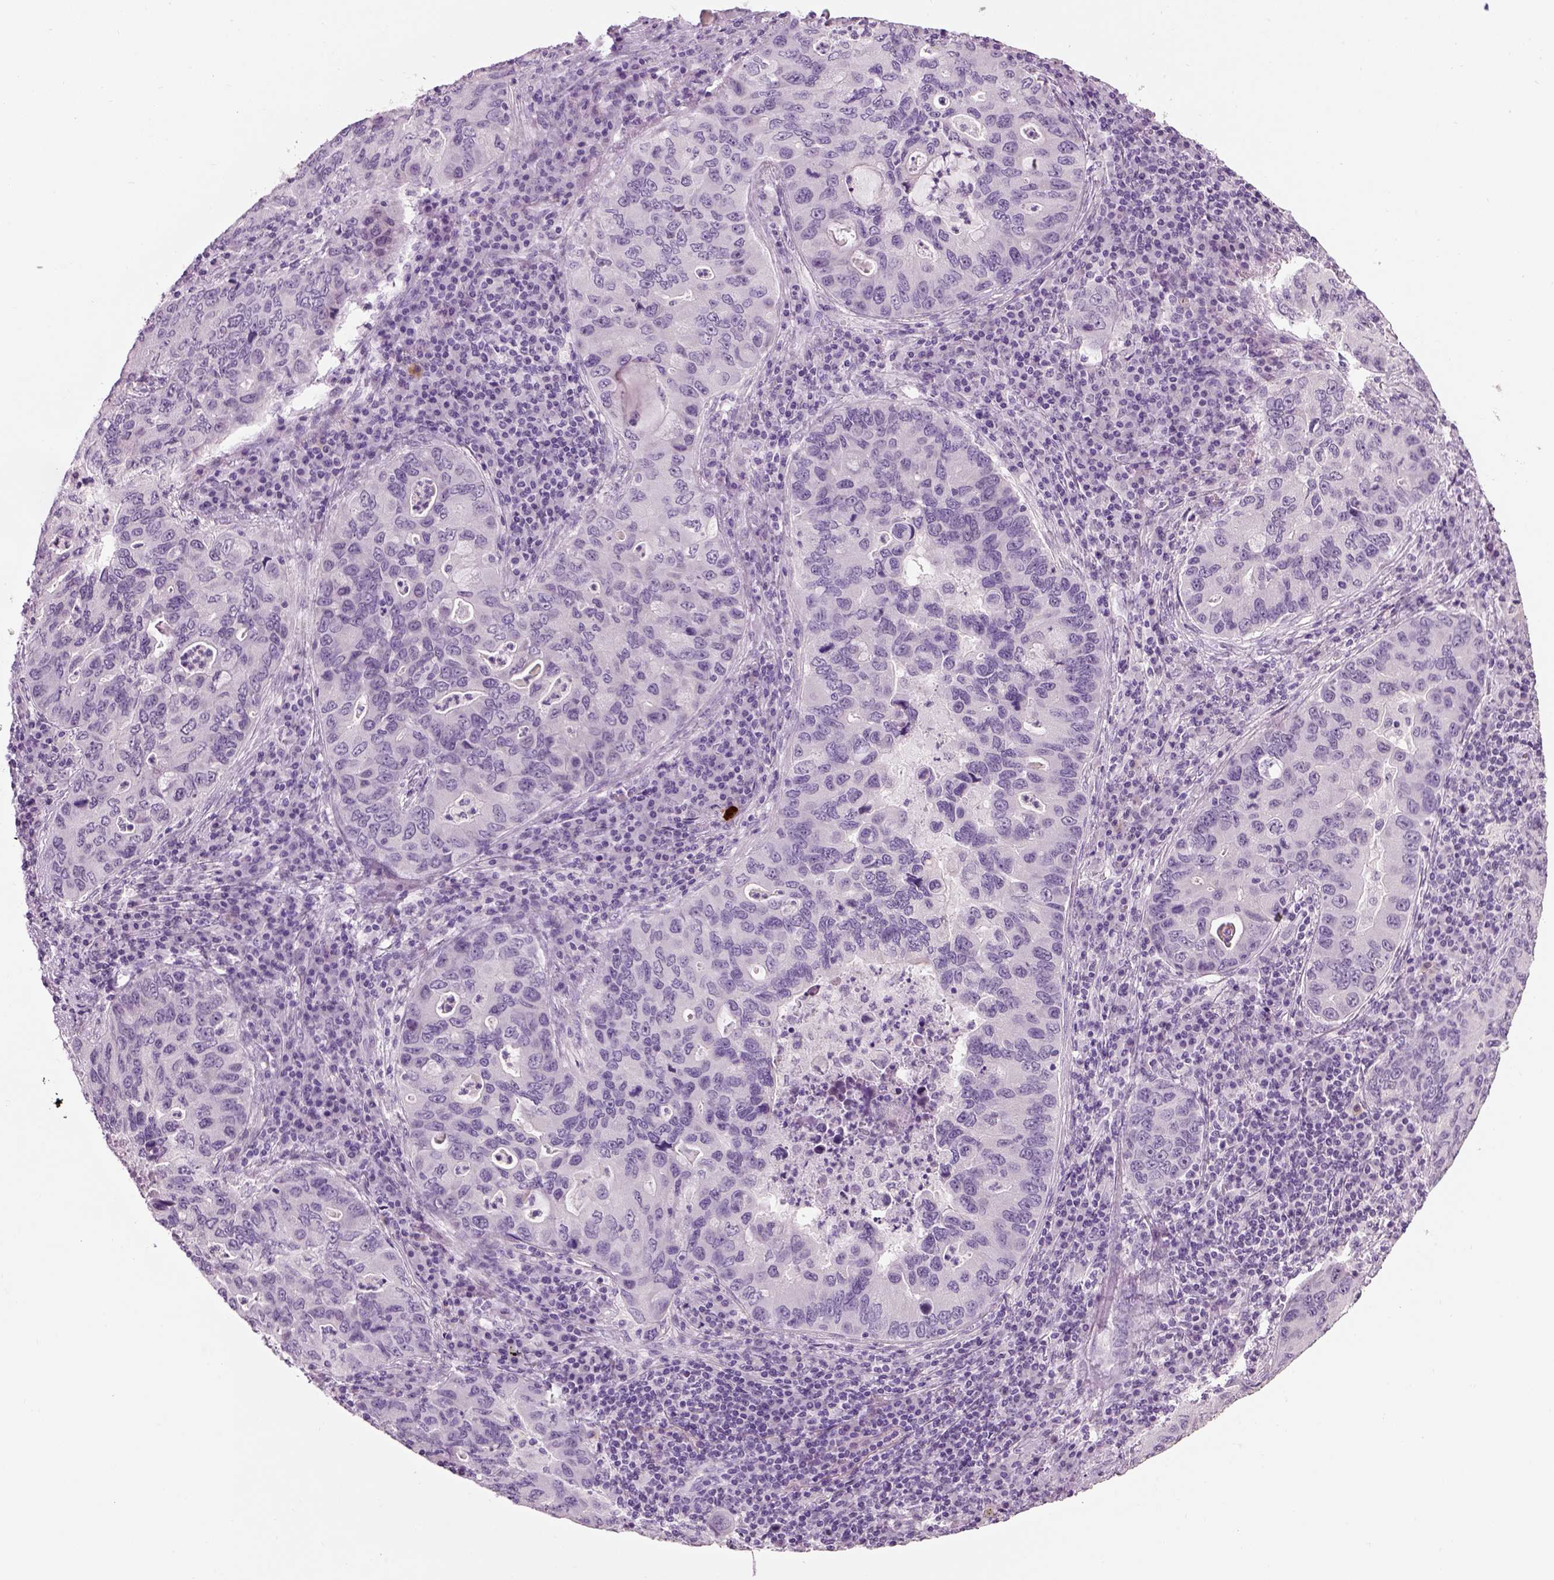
{"staining": {"intensity": "negative", "quantity": "none", "location": "none"}, "tissue": "lung cancer", "cell_type": "Tumor cells", "image_type": "cancer", "snomed": [{"axis": "morphology", "description": "Adenocarcinoma, NOS"}, {"axis": "morphology", "description": "Adenocarcinoma, metastatic, NOS"}, {"axis": "topography", "description": "Lymph node"}, {"axis": "topography", "description": "Lung"}], "caption": "A micrograph of lung cancer (adenocarcinoma) stained for a protein exhibits no brown staining in tumor cells.", "gene": "GABRB2", "patient": {"sex": "female", "age": 54}}